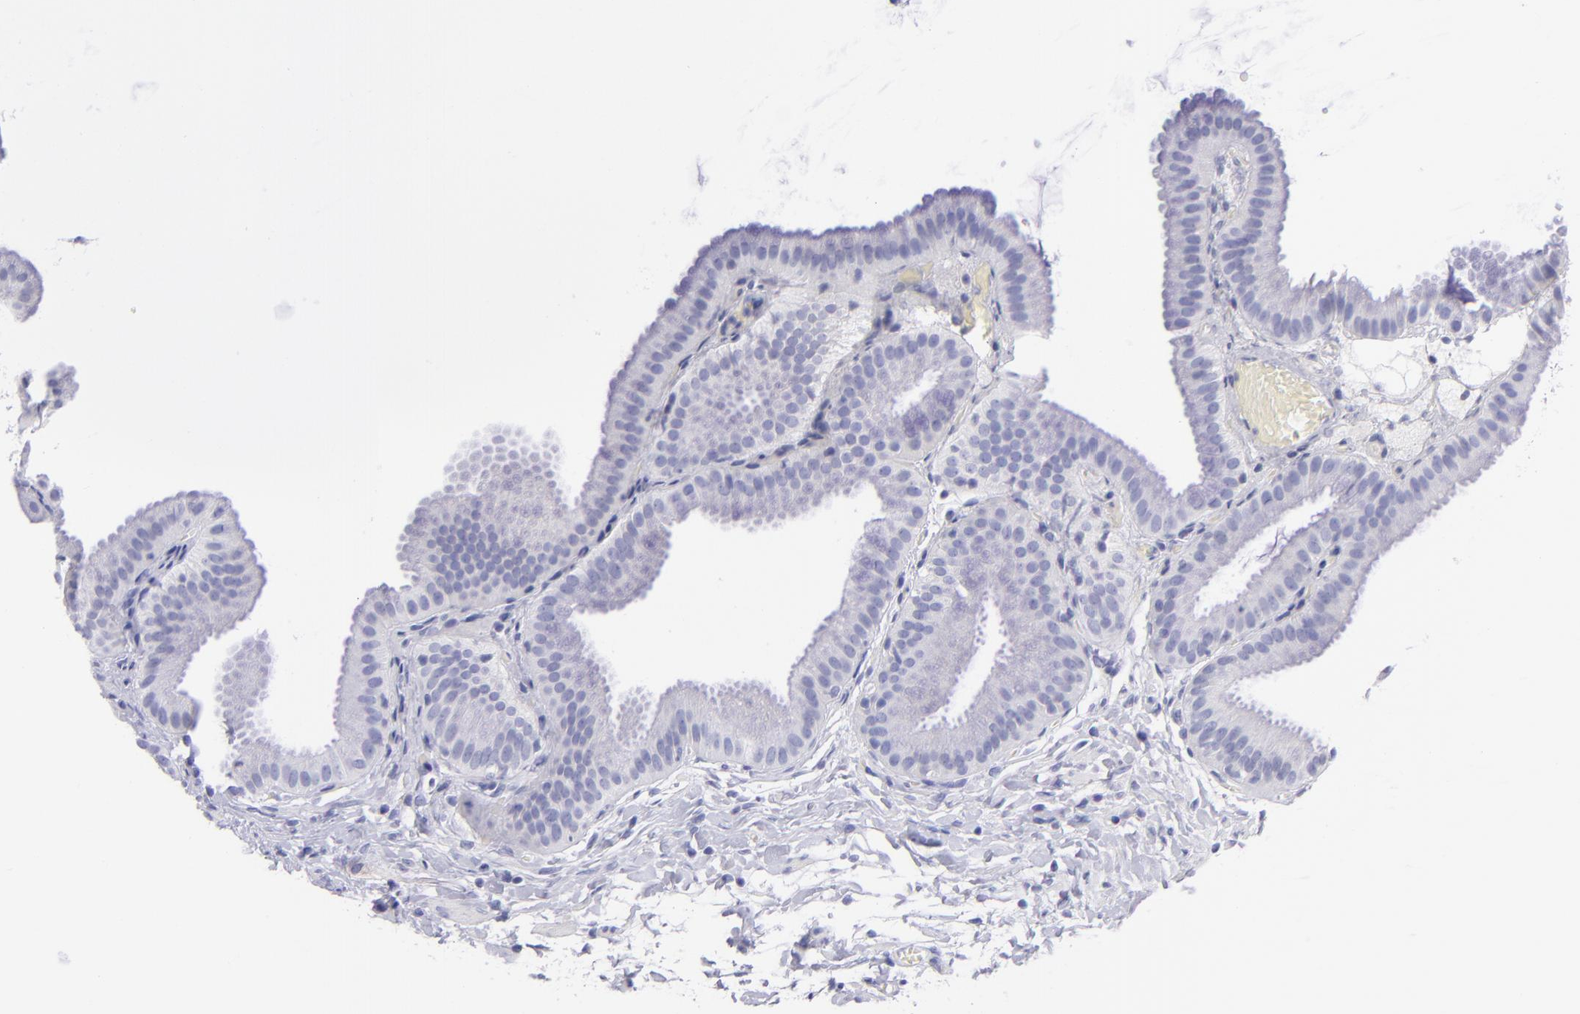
{"staining": {"intensity": "negative", "quantity": "none", "location": "none"}, "tissue": "gallbladder", "cell_type": "Glandular cells", "image_type": "normal", "snomed": [{"axis": "morphology", "description": "Normal tissue, NOS"}, {"axis": "topography", "description": "Gallbladder"}], "caption": "This is a micrograph of immunohistochemistry staining of normal gallbladder, which shows no staining in glandular cells. (DAB IHC with hematoxylin counter stain).", "gene": "CNP", "patient": {"sex": "female", "age": 63}}